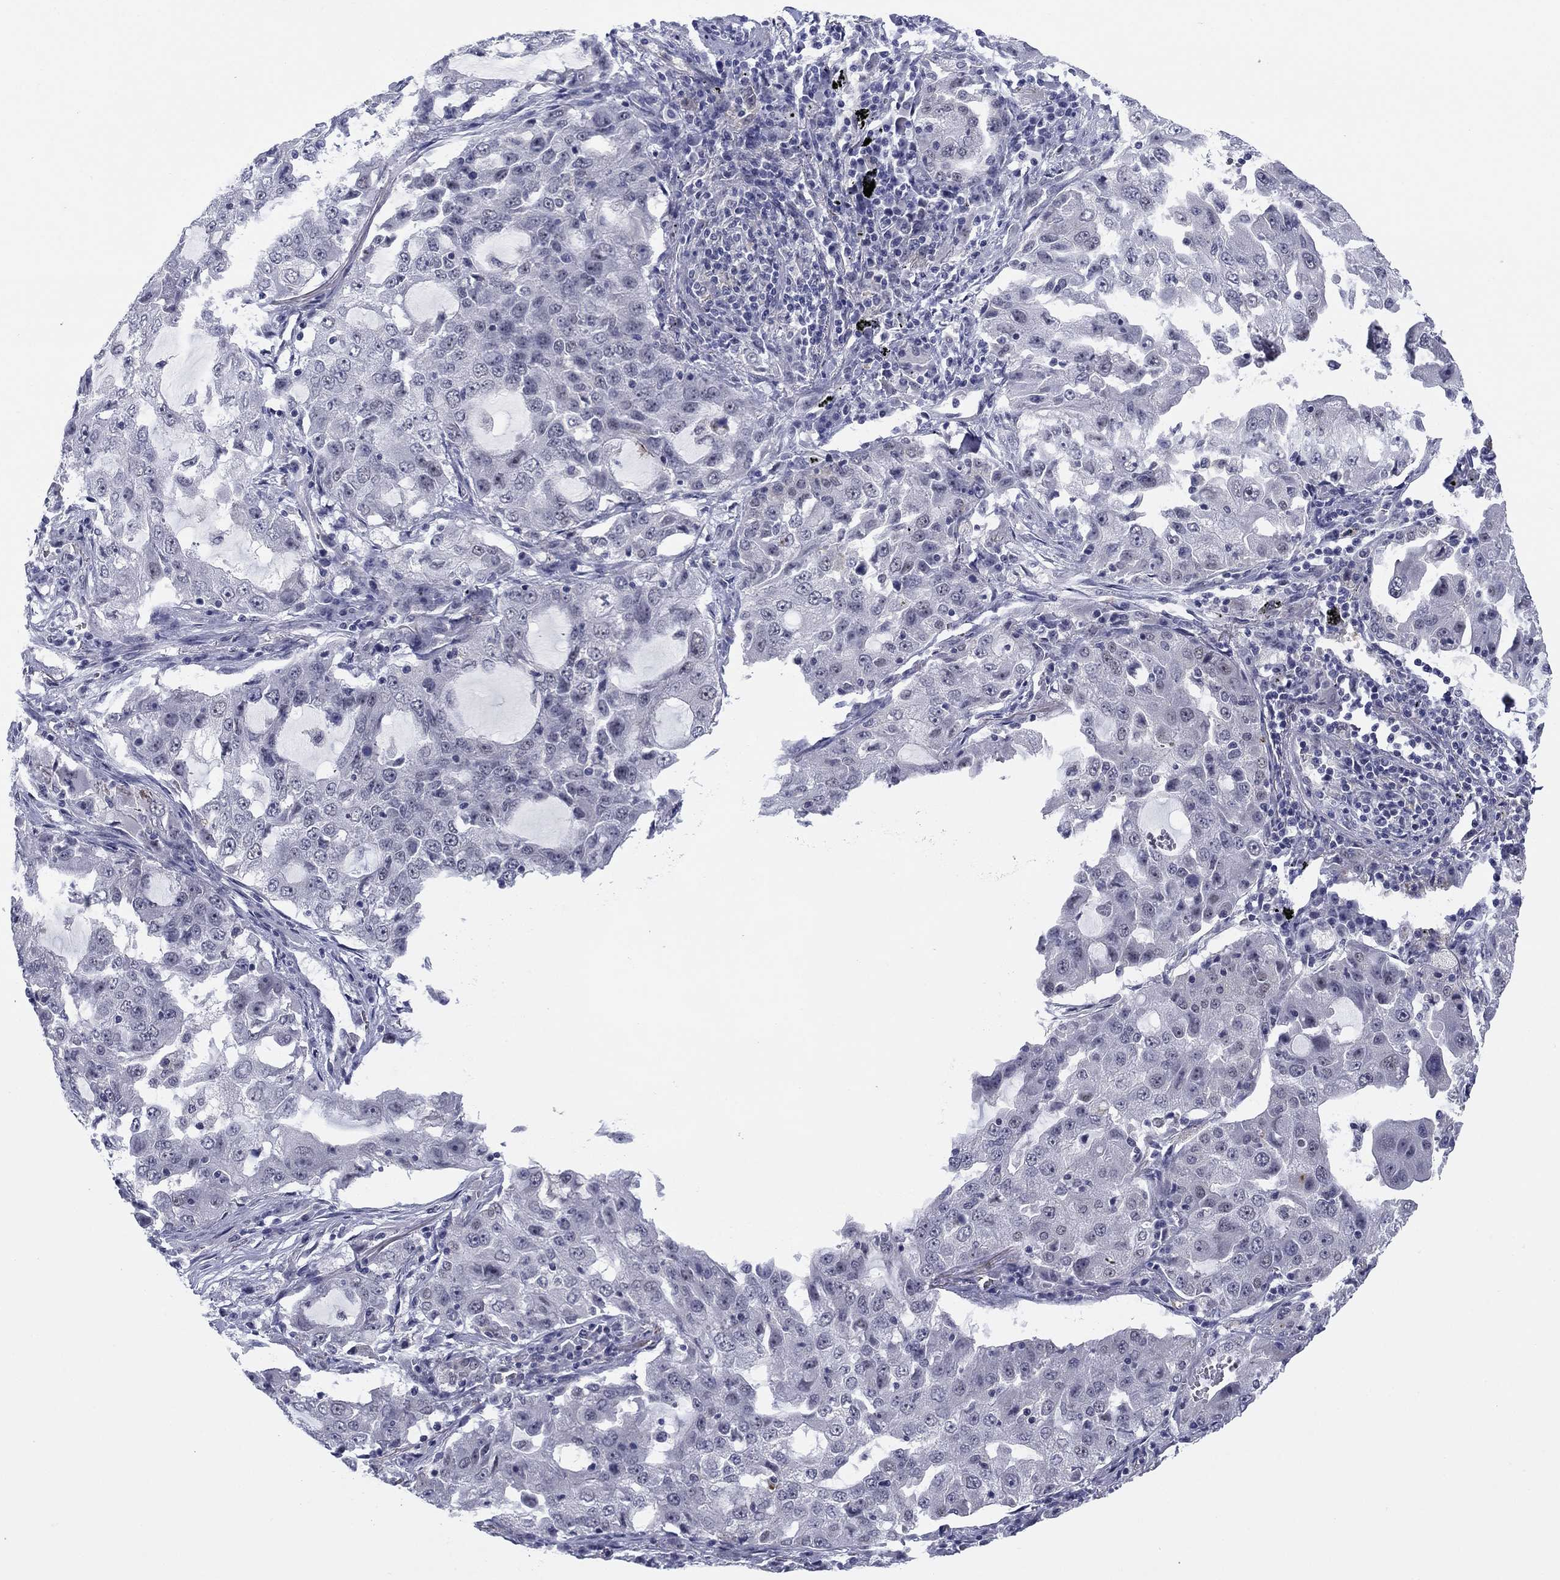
{"staining": {"intensity": "negative", "quantity": "none", "location": "none"}, "tissue": "lung cancer", "cell_type": "Tumor cells", "image_type": "cancer", "snomed": [{"axis": "morphology", "description": "Adenocarcinoma, NOS"}, {"axis": "topography", "description": "Lung"}], "caption": "Immunohistochemical staining of human lung cancer (adenocarcinoma) displays no significant positivity in tumor cells. The staining was performed using DAB to visualize the protein expression in brown, while the nuclei were stained in blue with hematoxylin (Magnification: 20x).", "gene": "TIGD4", "patient": {"sex": "female", "age": 61}}